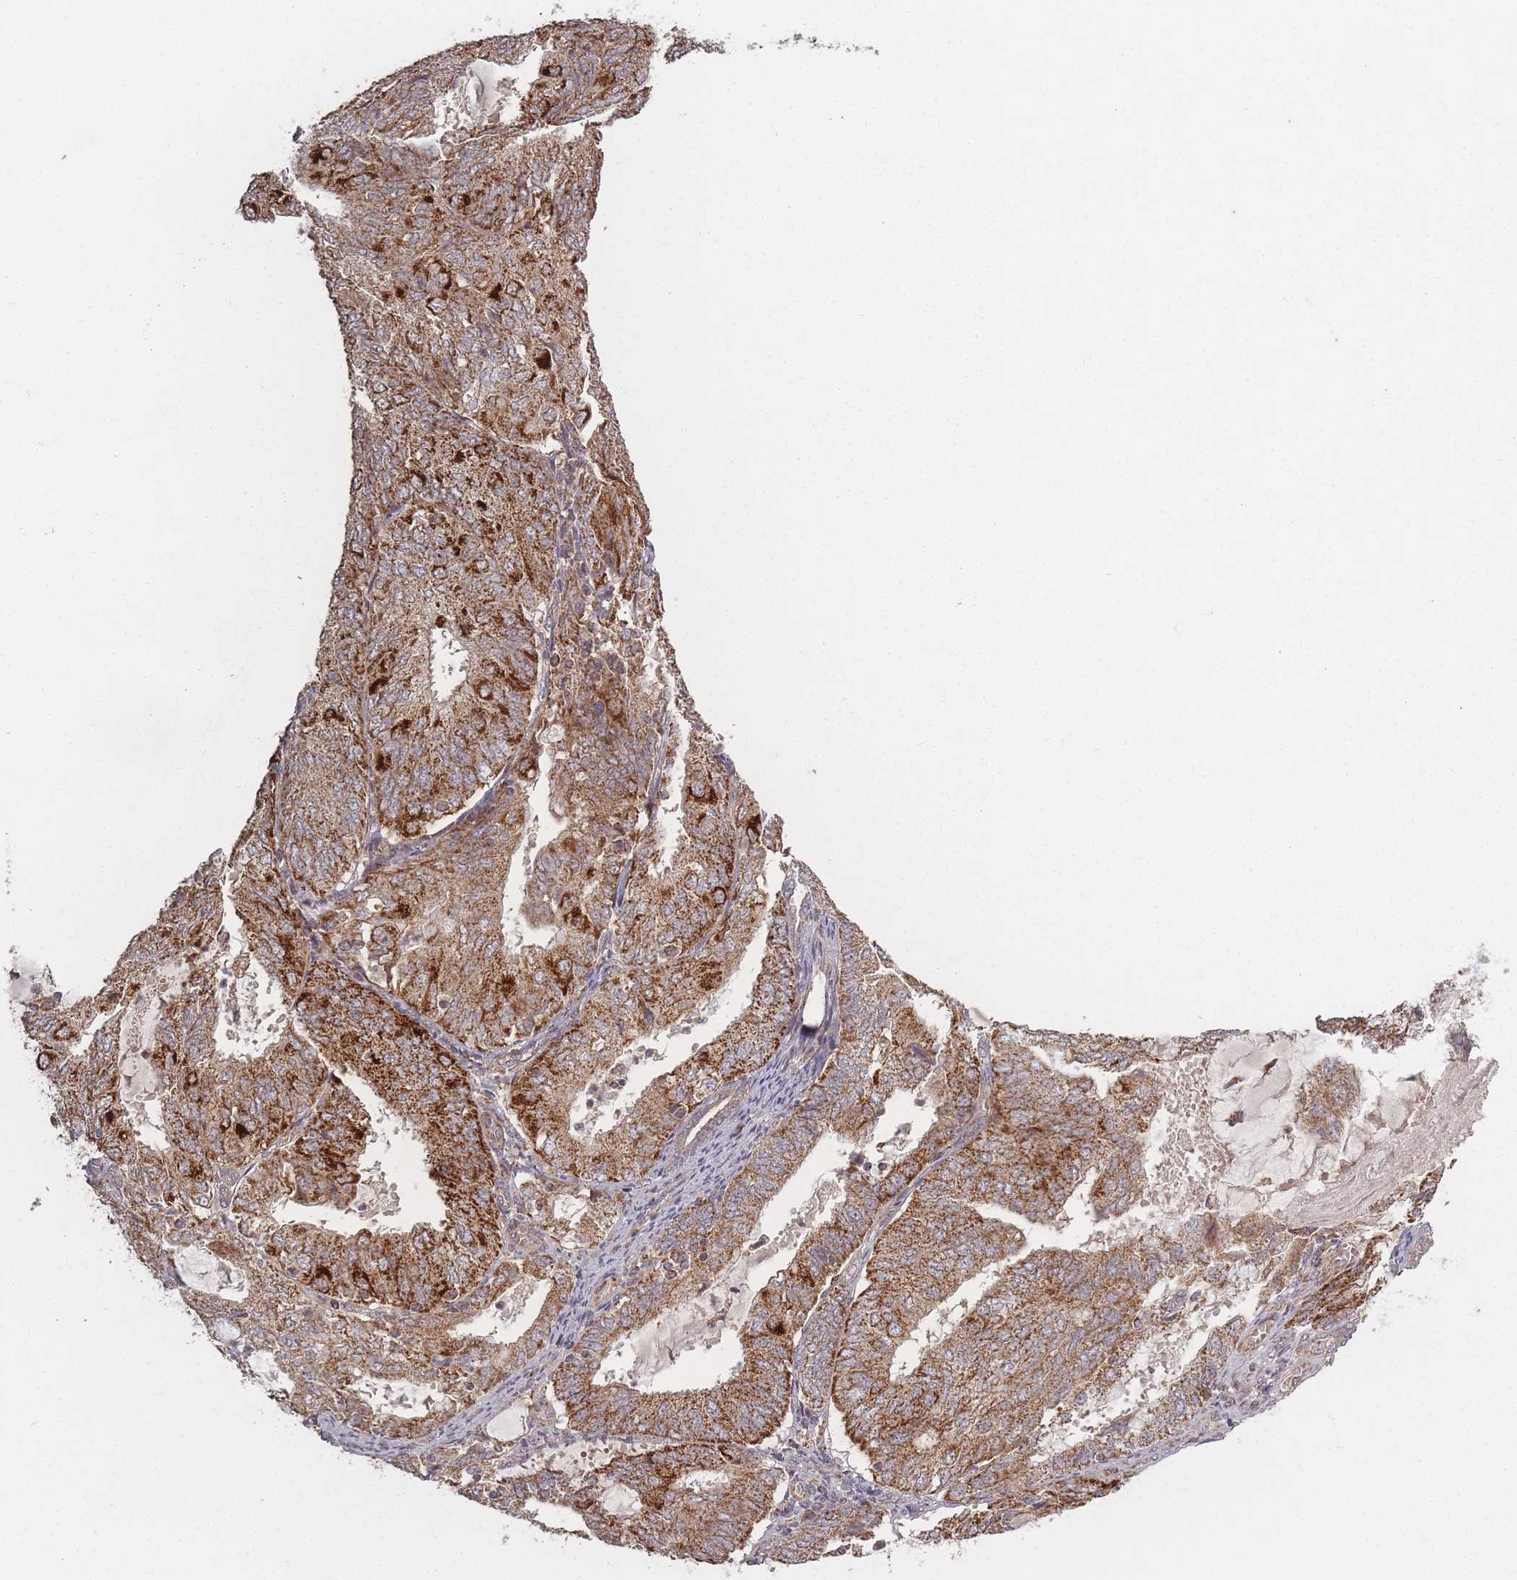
{"staining": {"intensity": "strong", "quantity": ">75%", "location": "cytoplasmic/membranous"}, "tissue": "endometrial cancer", "cell_type": "Tumor cells", "image_type": "cancer", "snomed": [{"axis": "morphology", "description": "Adenocarcinoma, NOS"}, {"axis": "topography", "description": "Endometrium"}], "caption": "Brown immunohistochemical staining in endometrial cancer (adenocarcinoma) reveals strong cytoplasmic/membranous staining in about >75% of tumor cells.", "gene": "LYRM7", "patient": {"sex": "female", "age": 81}}